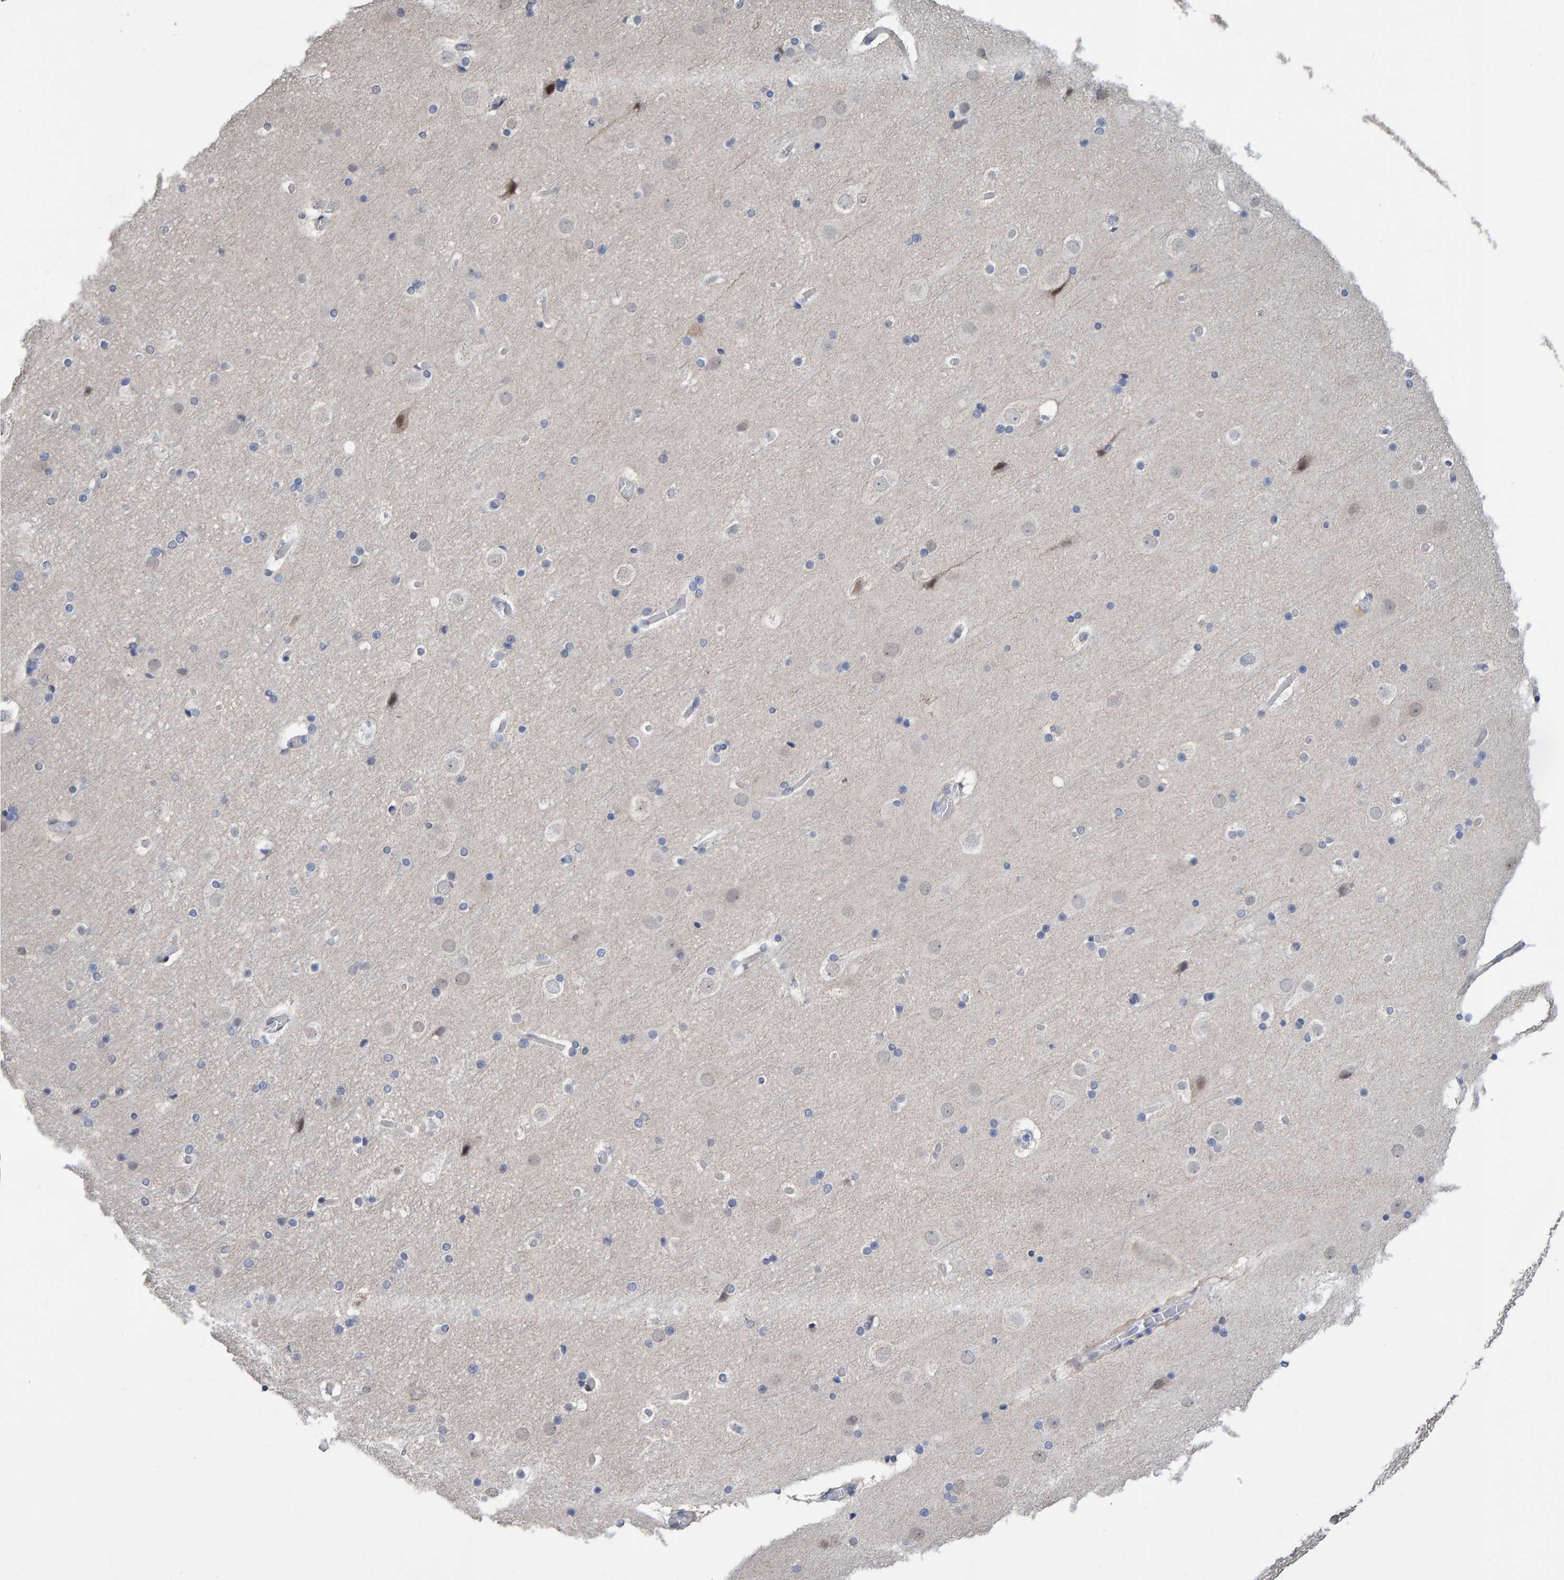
{"staining": {"intensity": "negative", "quantity": "none", "location": "none"}, "tissue": "cerebral cortex", "cell_type": "Endothelial cells", "image_type": "normal", "snomed": [{"axis": "morphology", "description": "Normal tissue, NOS"}, {"axis": "topography", "description": "Cerebral cortex"}], "caption": "This is a histopathology image of immunohistochemistry staining of normal cerebral cortex, which shows no positivity in endothelial cells. Nuclei are stained in blue.", "gene": "USP43", "patient": {"sex": "male", "age": 57}}